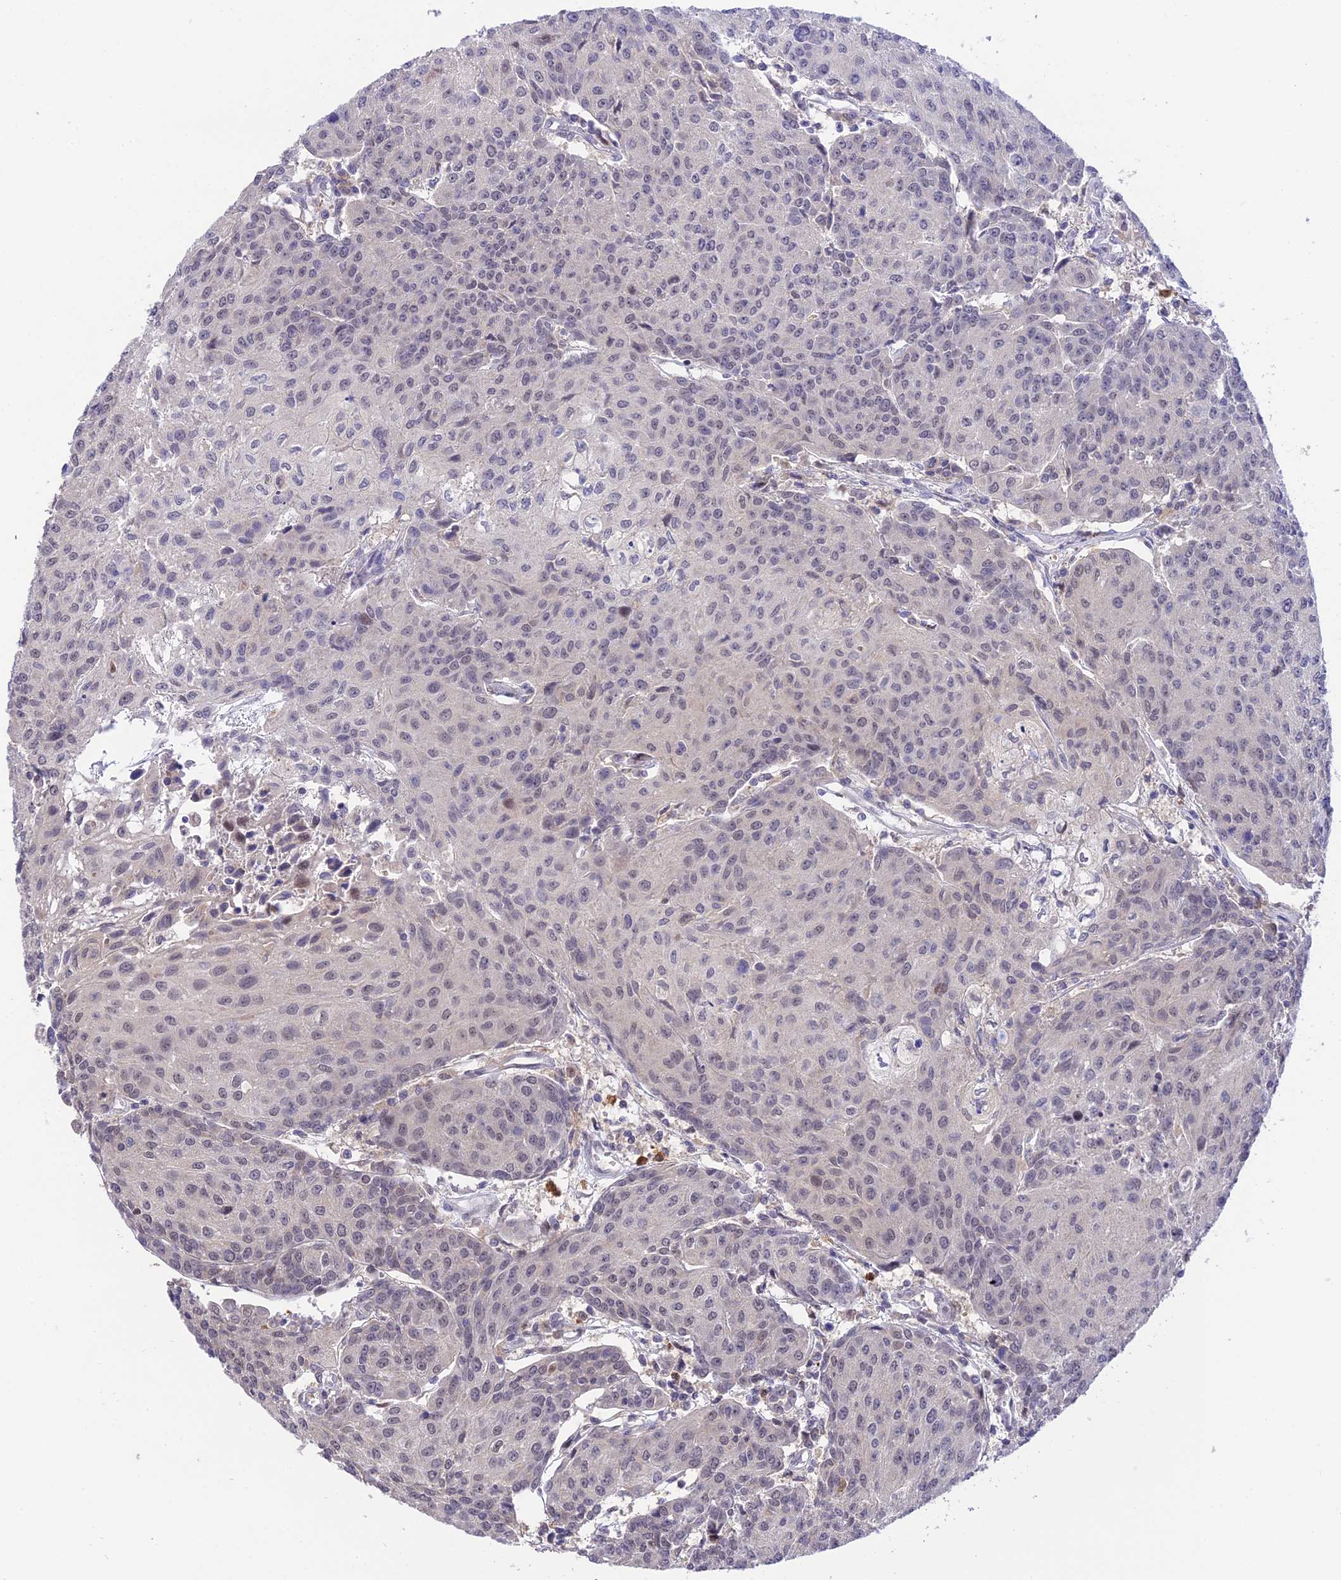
{"staining": {"intensity": "weak", "quantity": "<25%", "location": "nuclear"}, "tissue": "urothelial cancer", "cell_type": "Tumor cells", "image_type": "cancer", "snomed": [{"axis": "morphology", "description": "Urothelial carcinoma, High grade"}, {"axis": "topography", "description": "Urinary bladder"}], "caption": "Immunohistochemistry (IHC) image of neoplastic tissue: human urothelial cancer stained with DAB (3,3'-diaminobenzidine) displays no significant protein staining in tumor cells.", "gene": "KCTD14", "patient": {"sex": "female", "age": 85}}